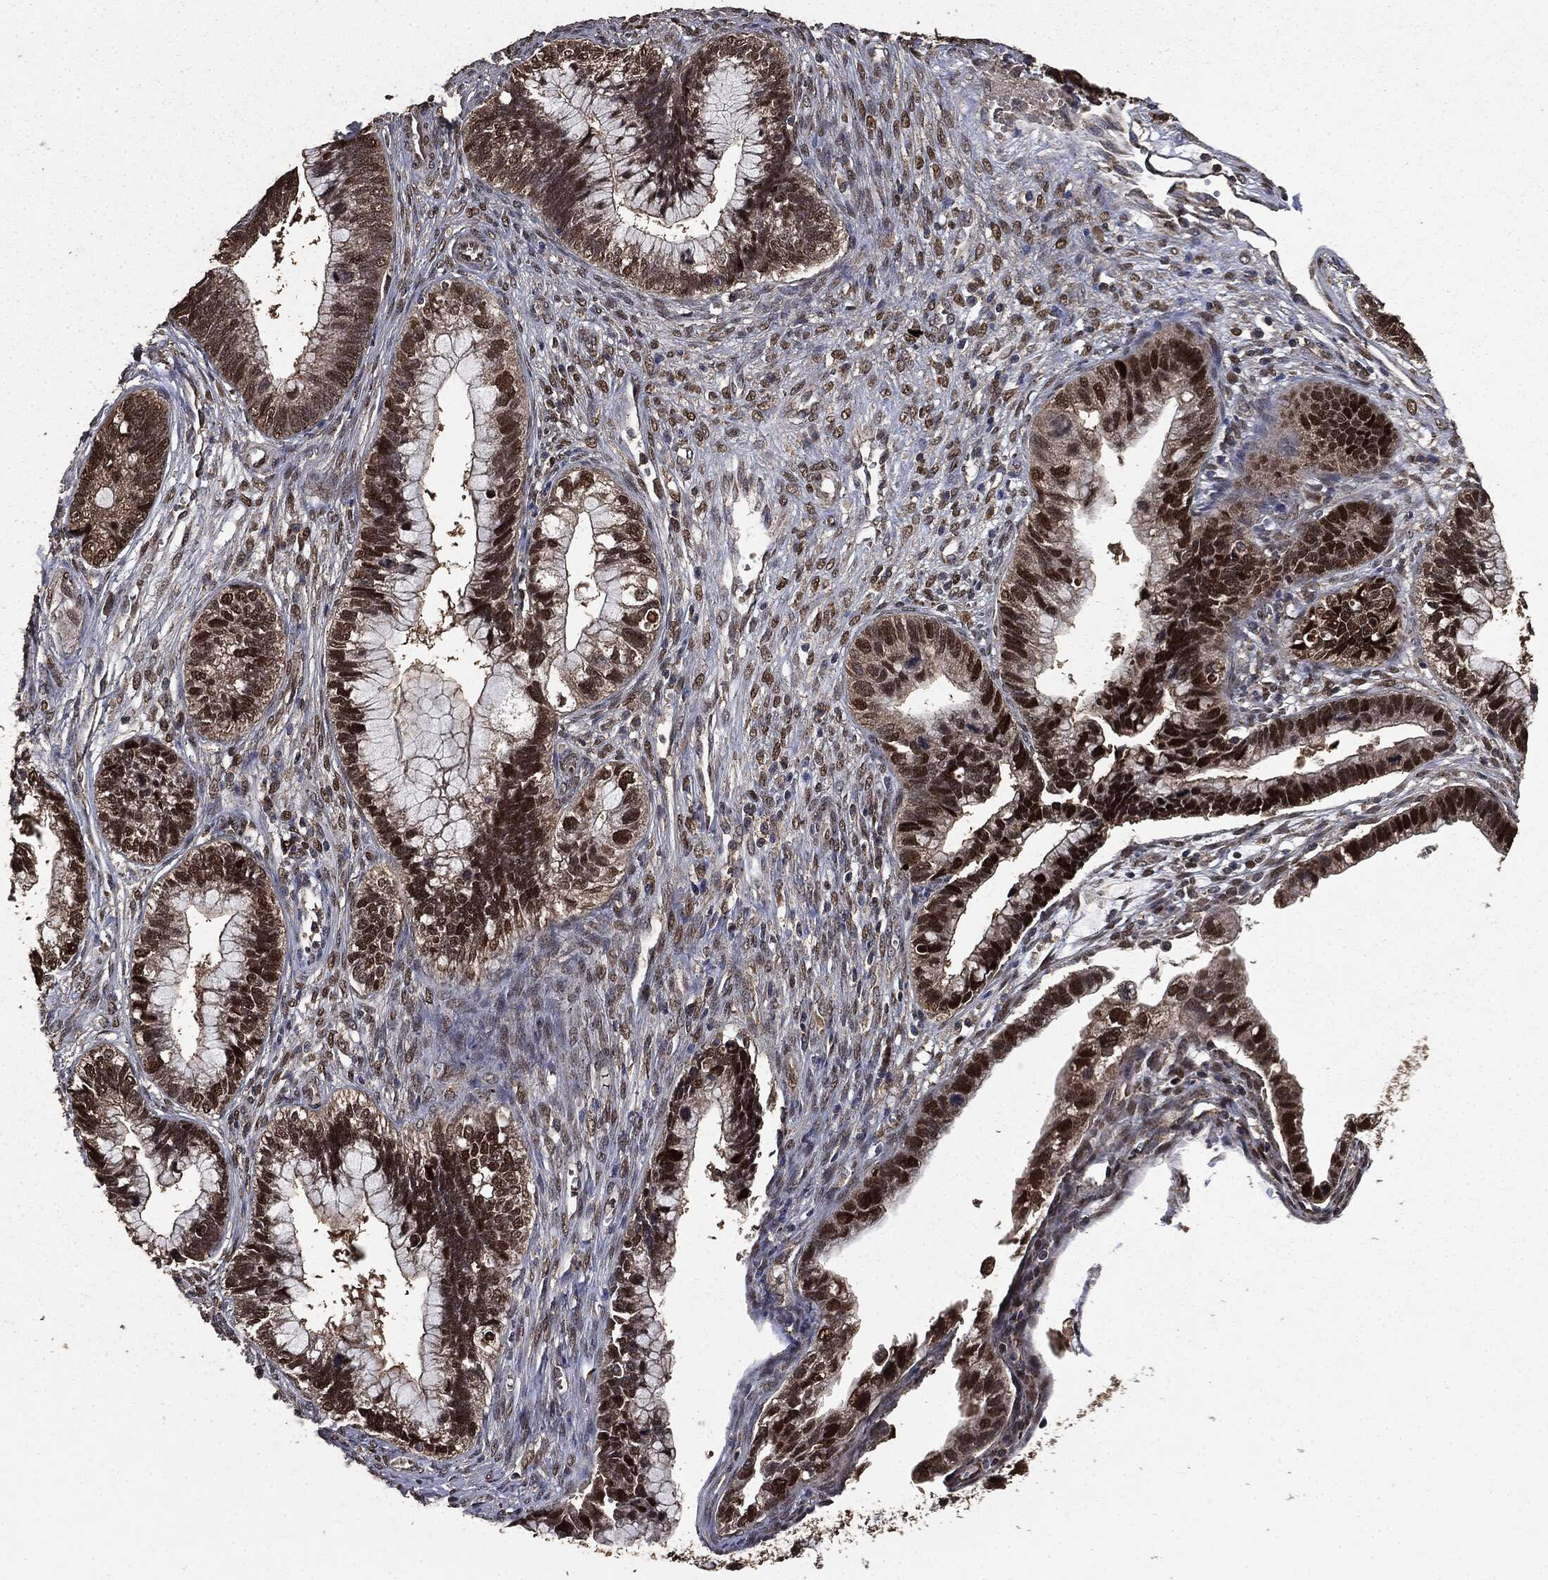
{"staining": {"intensity": "strong", "quantity": ">75%", "location": "cytoplasmic/membranous,nuclear"}, "tissue": "cervical cancer", "cell_type": "Tumor cells", "image_type": "cancer", "snomed": [{"axis": "morphology", "description": "Adenocarcinoma, NOS"}, {"axis": "topography", "description": "Cervix"}], "caption": "Approximately >75% of tumor cells in cervical cancer (adenocarcinoma) demonstrate strong cytoplasmic/membranous and nuclear protein expression as visualized by brown immunohistochemical staining.", "gene": "PPP6R2", "patient": {"sex": "female", "age": 44}}